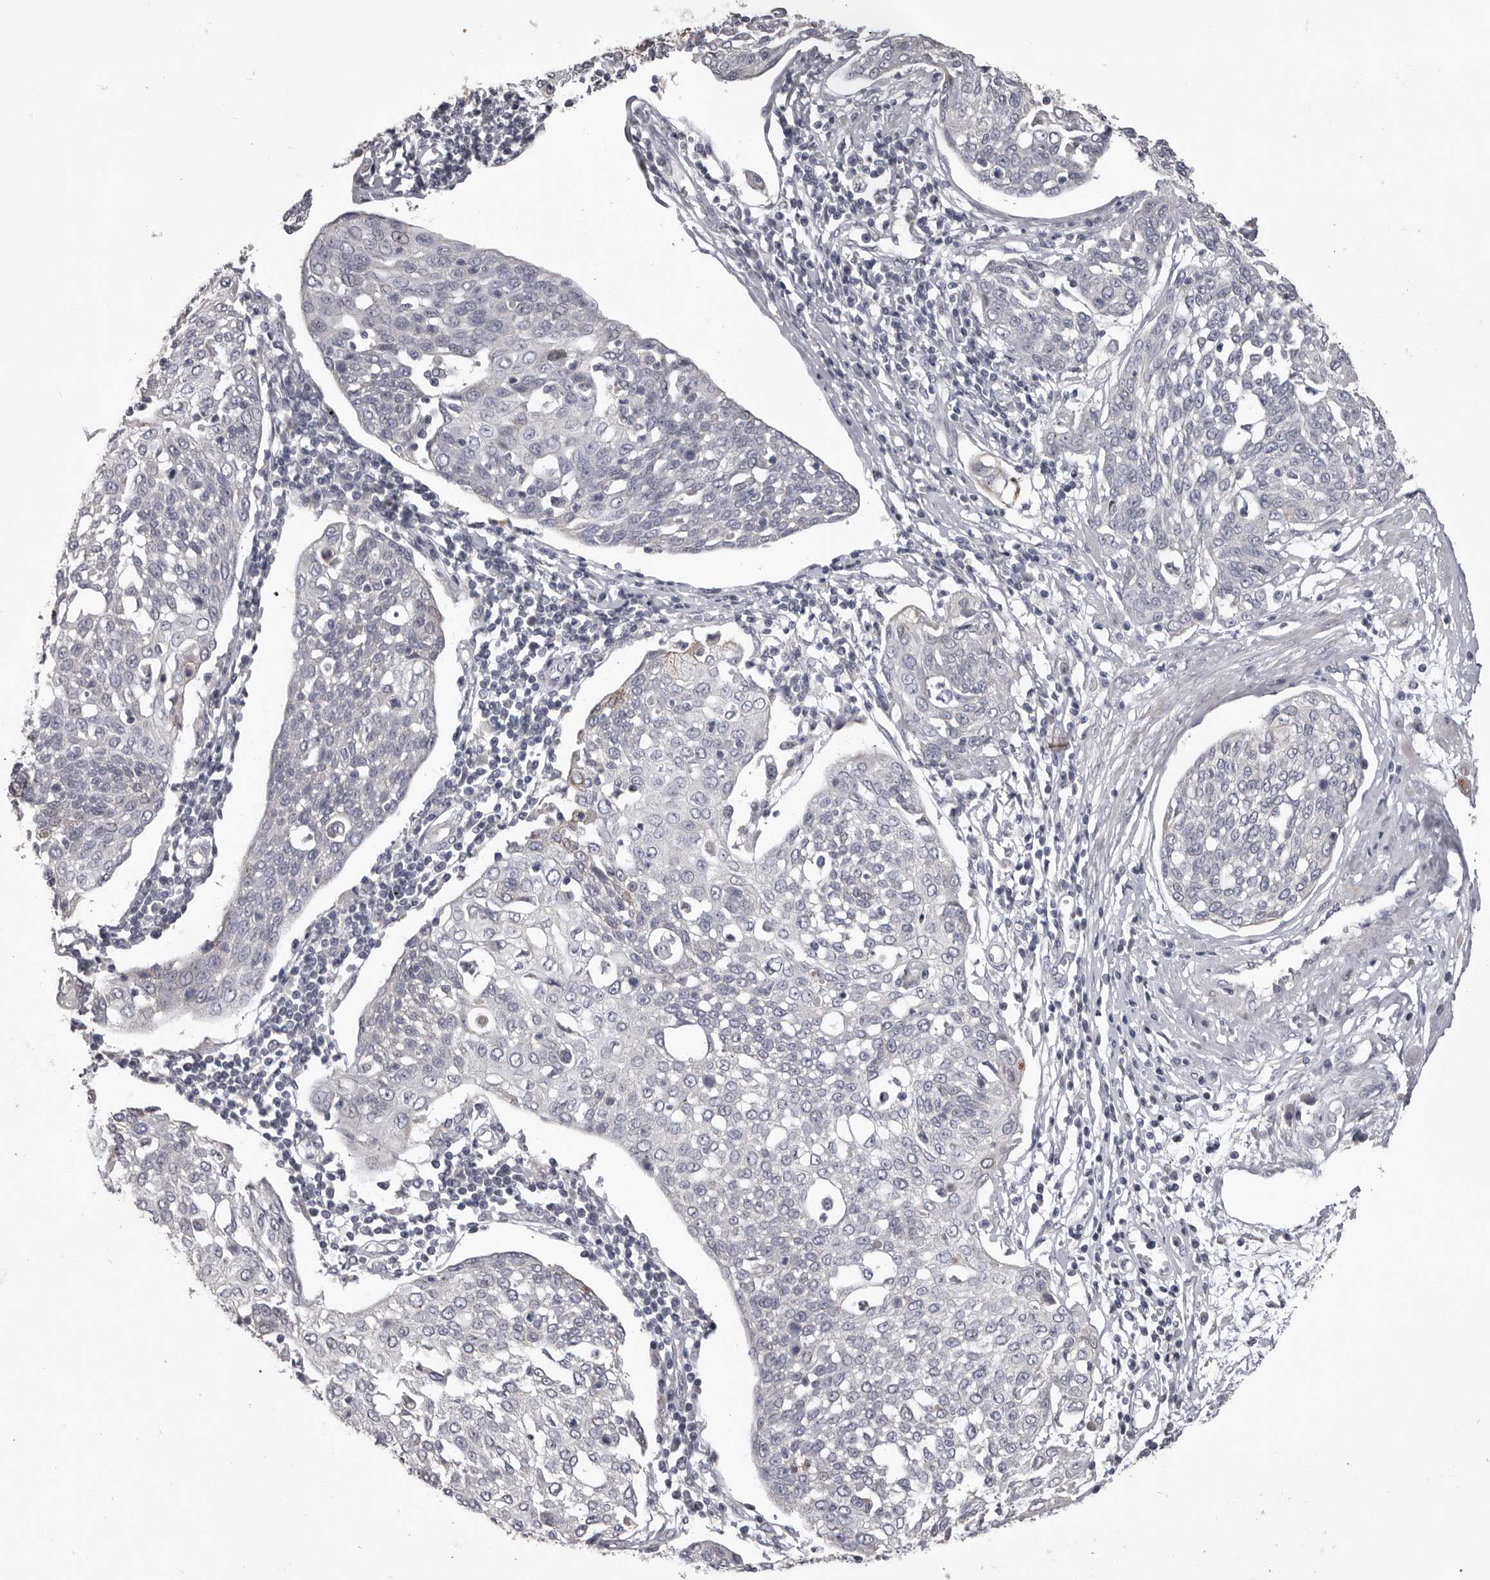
{"staining": {"intensity": "negative", "quantity": "none", "location": "none"}, "tissue": "cervical cancer", "cell_type": "Tumor cells", "image_type": "cancer", "snomed": [{"axis": "morphology", "description": "Squamous cell carcinoma, NOS"}, {"axis": "topography", "description": "Cervix"}], "caption": "Immunohistochemistry (IHC) micrograph of human cervical squamous cell carcinoma stained for a protein (brown), which reveals no expression in tumor cells.", "gene": "LPAR6", "patient": {"sex": "female", "age": 34}}